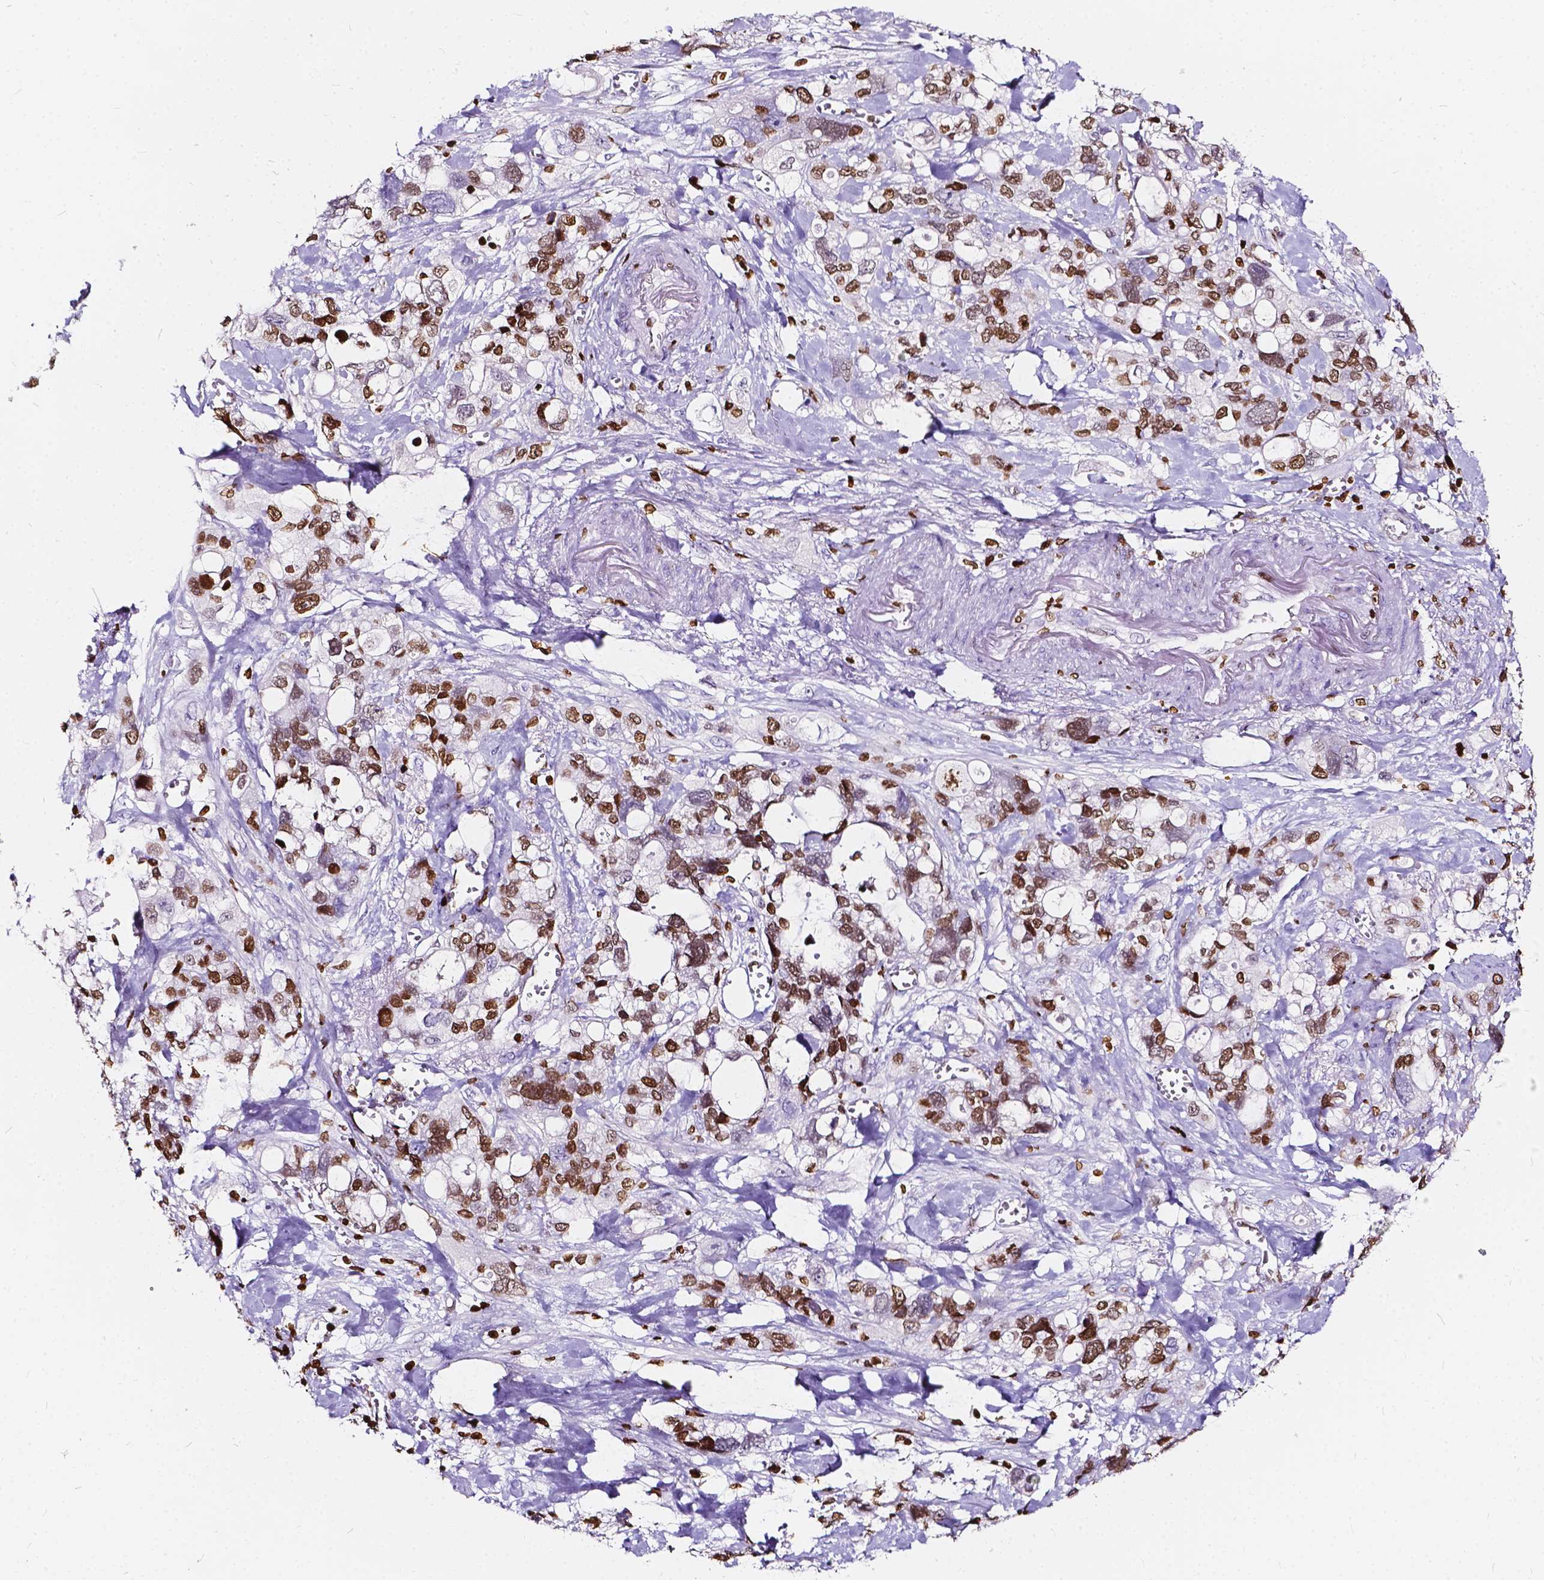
{"staining": {"intensity": "strong", "quantity": ">75%", "location": "nuclear"}, "tissue": "stomach cancer", "cell_type": "Tumor cells", "image_type": "cancer", "snomed": [{"axis": "morphology", "description": "Adenocarcinoma, NOS"}, {"axis": "topography", "description": "Stomach, upper"}], "caption": "The micrograph demonstrates immunohistochemical staining of stomach adenocarcinoma. There is strong nuclear staining is identified in about >75% of tumor cells.", "gene": "CBY3", "patient": {"sex": "female", "age": 81}}